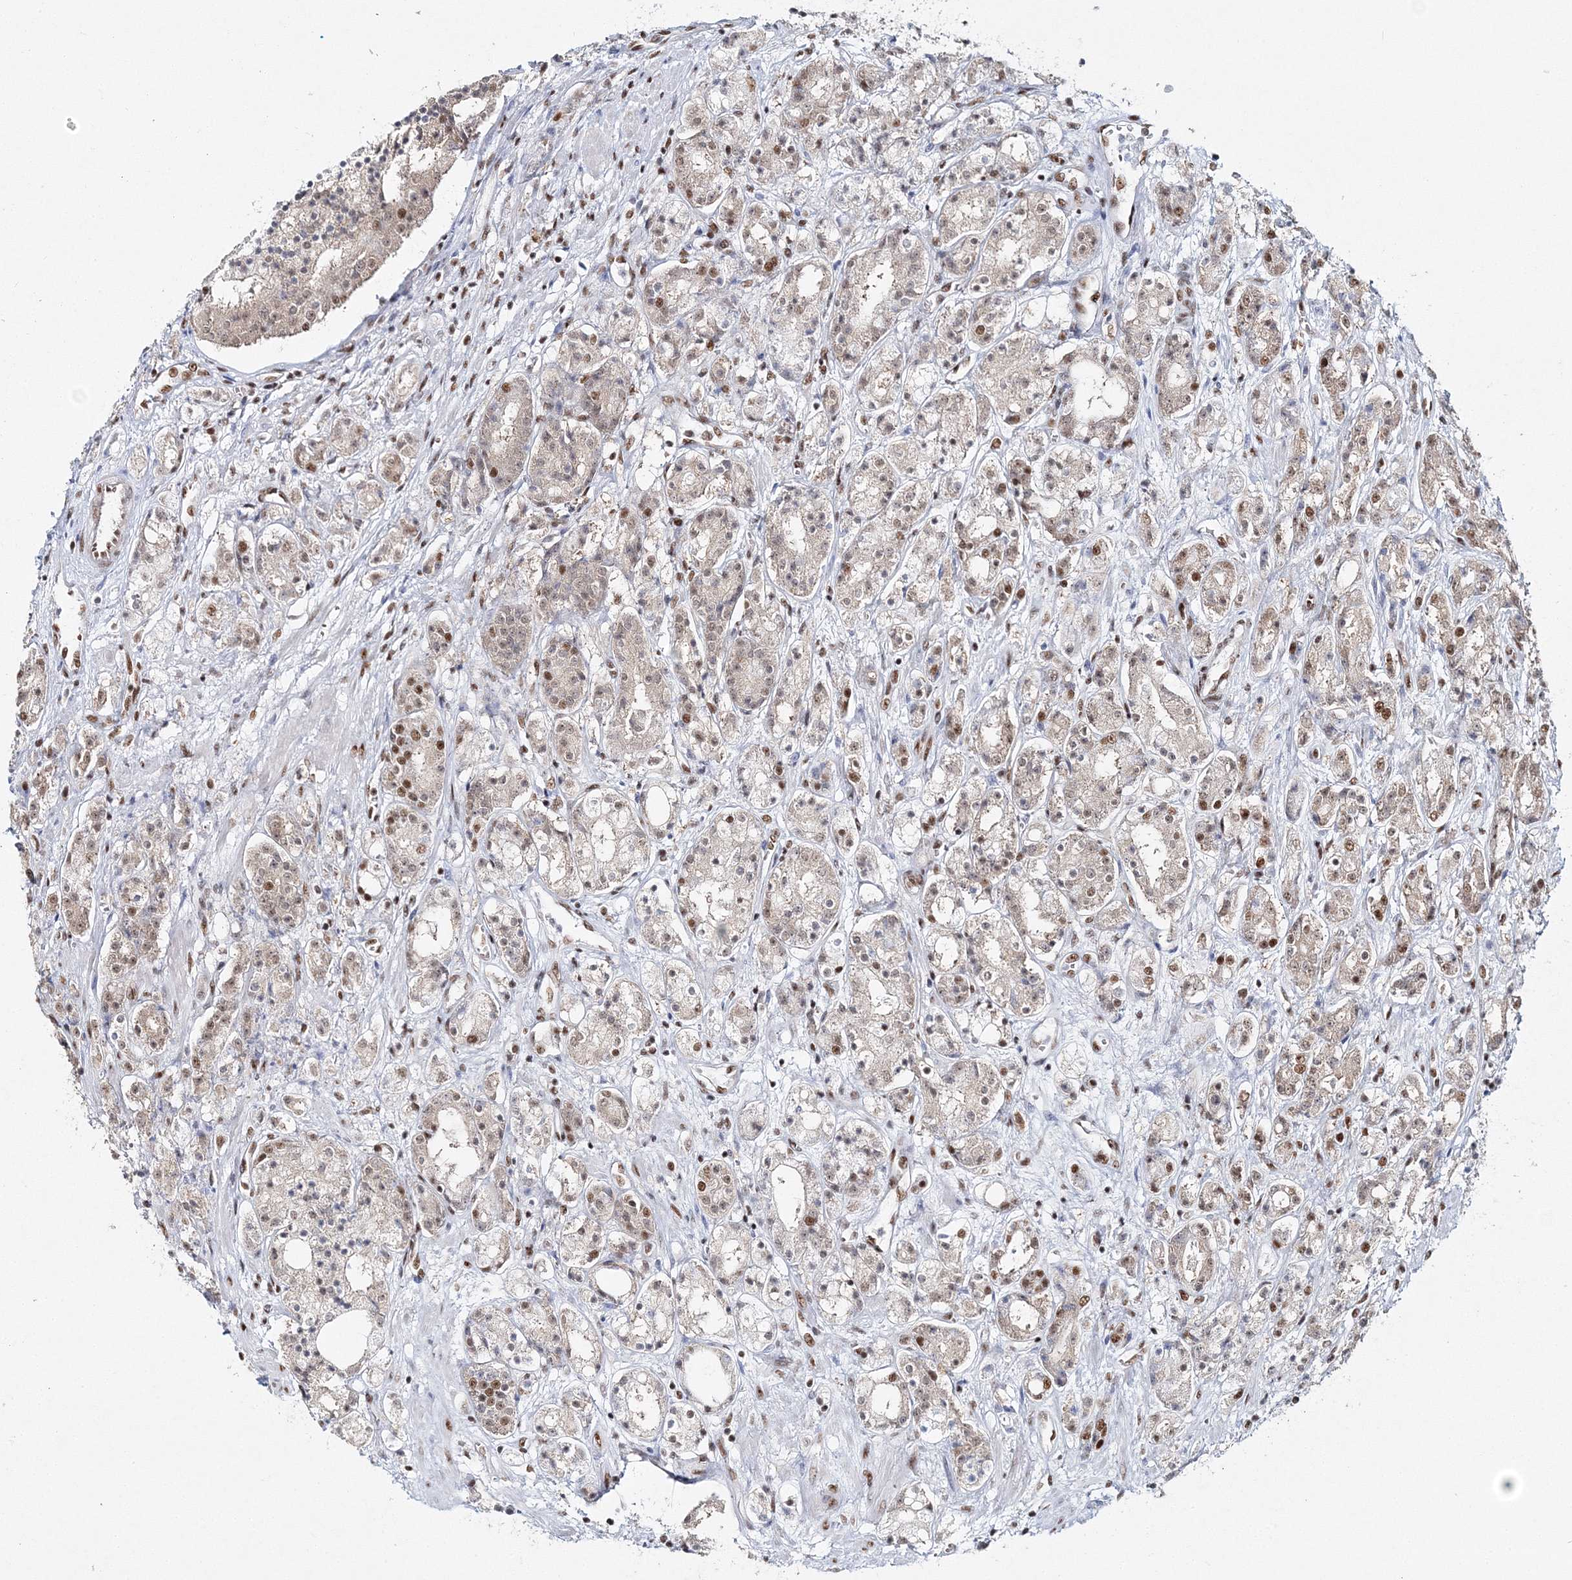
{"staining": {"intensity": "moderate", "quantity": "25%-75%", "location": "nuclear"}, "tissue": "prostate cancer", "cell_type": "Tumor cells", "image_type": "cancer", "snomed": [{"axis": "morphology", "description": "Adenocarcinoma, High grade"}, {"axis": "topography", "description": "Prostate"}], "caption": "The image exhibits a brown stain indicating the presence of a protein in the nuclear of tumor cells in prostate cancer.", "gene": "QRICH1", "patient": {"sex": "male", "age": 60}}